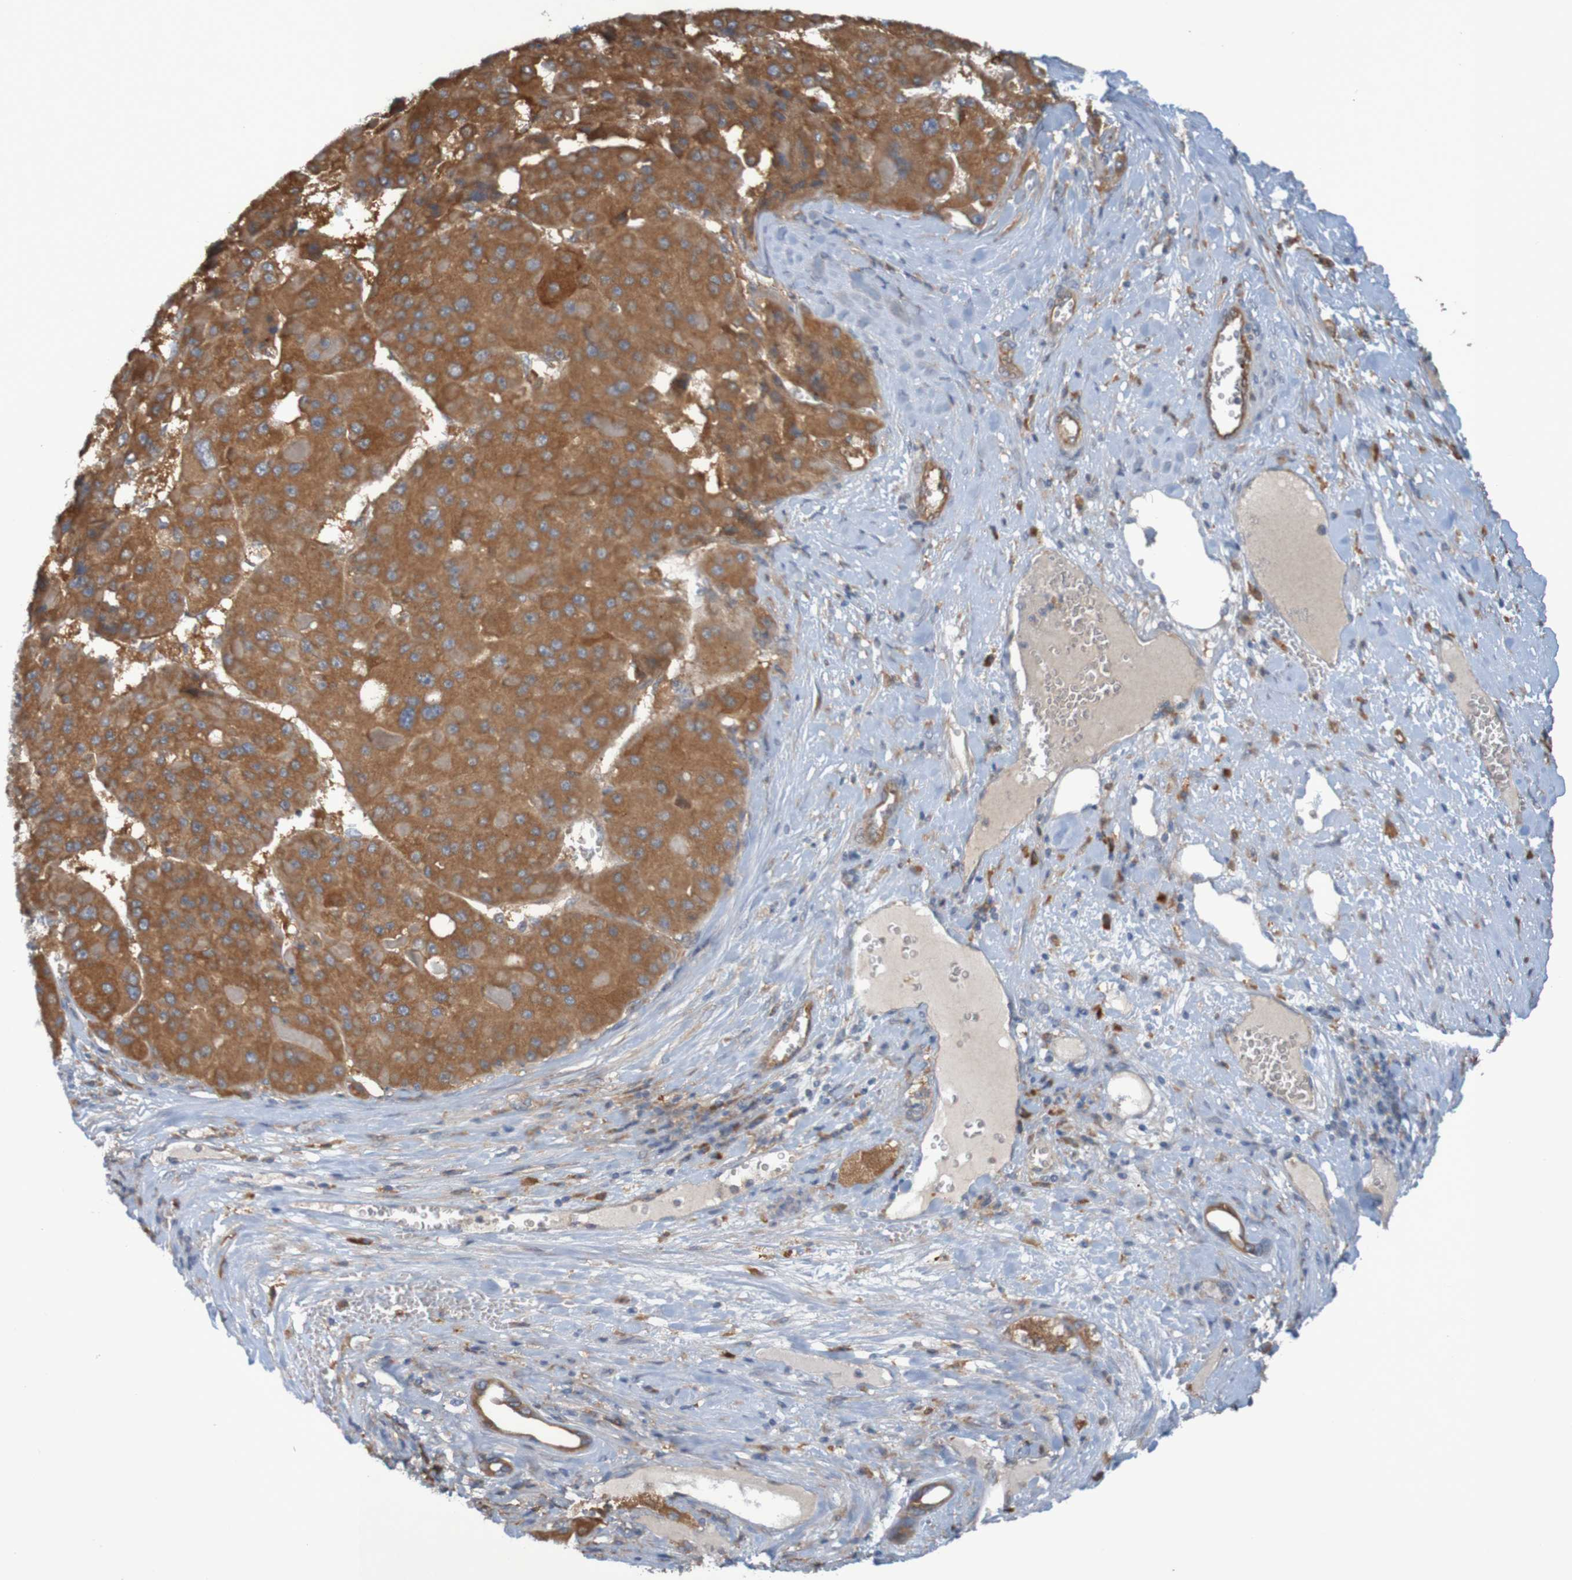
{"staining": {"intensity": "moderate", "quantity": ">75%", "location": "cytoplasmic/membranous"}, "tissue": "liver cancer", "cell_type": "Tumor cells", "image_type": "cancer", "snomed": [{"axis": "morphology", "description": "Carcinoma, Hepatocellular, NOS"}, {"axis": "topography", "description": "Liver"}], "caption": "Immunohistochemical staining of liver cancer reveals medium levels of moderate cytoplasmic/membranous protein expression in about >75% of tumor cells.", "gene": "DNAJC4", "patient": {"sex": "female", "age": 73}}